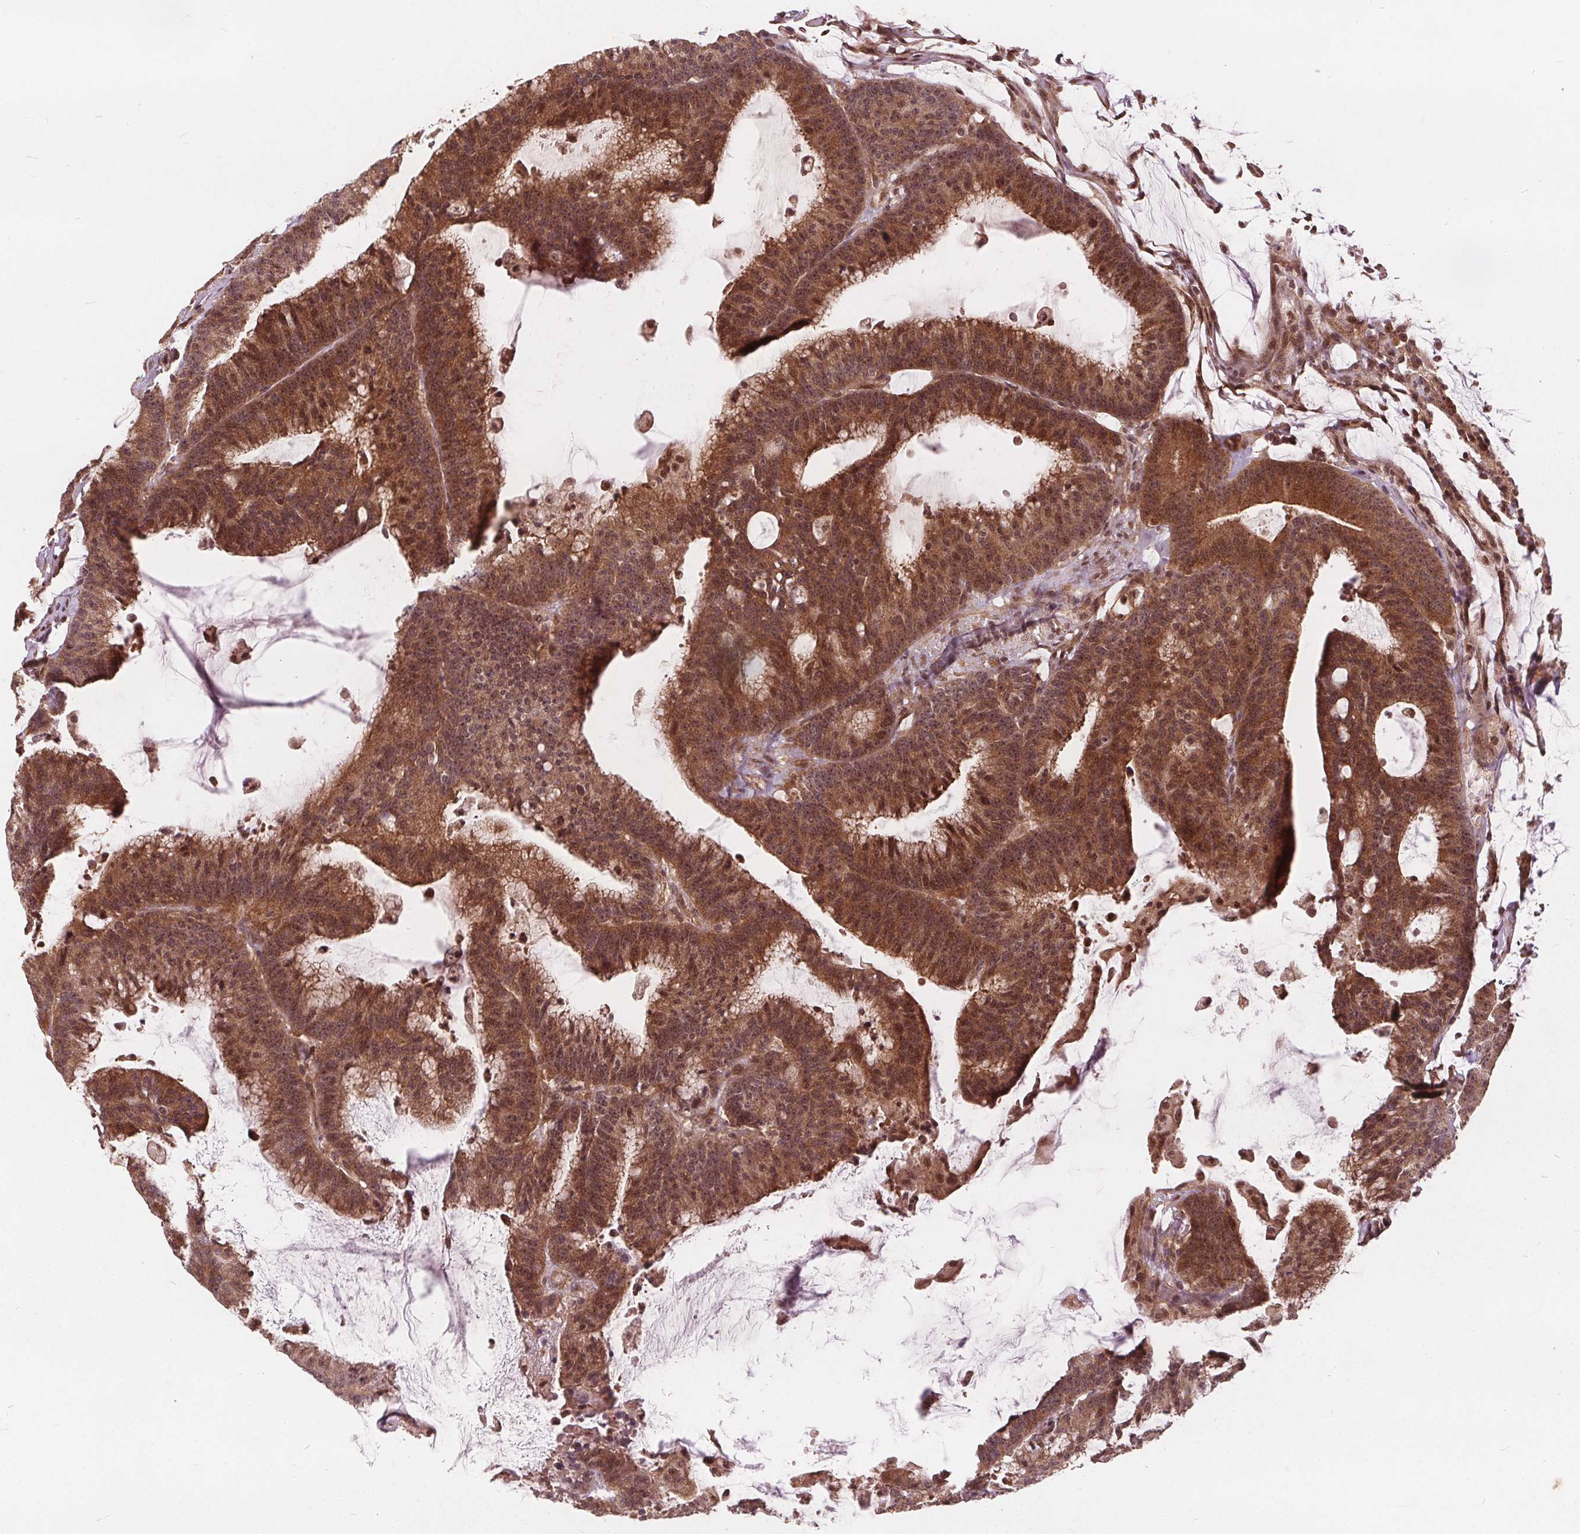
{"staining": {"intensity": "moderate", "quantity": ">75%", "location": "cytoplasmic/membranous,nuclear"}, "tissue": "colorectal cancer", "cell_type": "Tumor cells", "image_type": "cancer", "snomed": [{"axis": "morphology", "description": "Adenocarcinoma, NOS"}, {"axis": "topography", "description": "Colon"}], "caption": "Protein expression analysis of adenocarcinoma (colorectal) exhibits moderate cytoplasmic/membranous and nuclear staining in about >75% of tumor cells. (IHC, brightfield microscopy, high magnification).", "gene": "PPP1CB", "patient": {"sex": "female", "age": 78}}